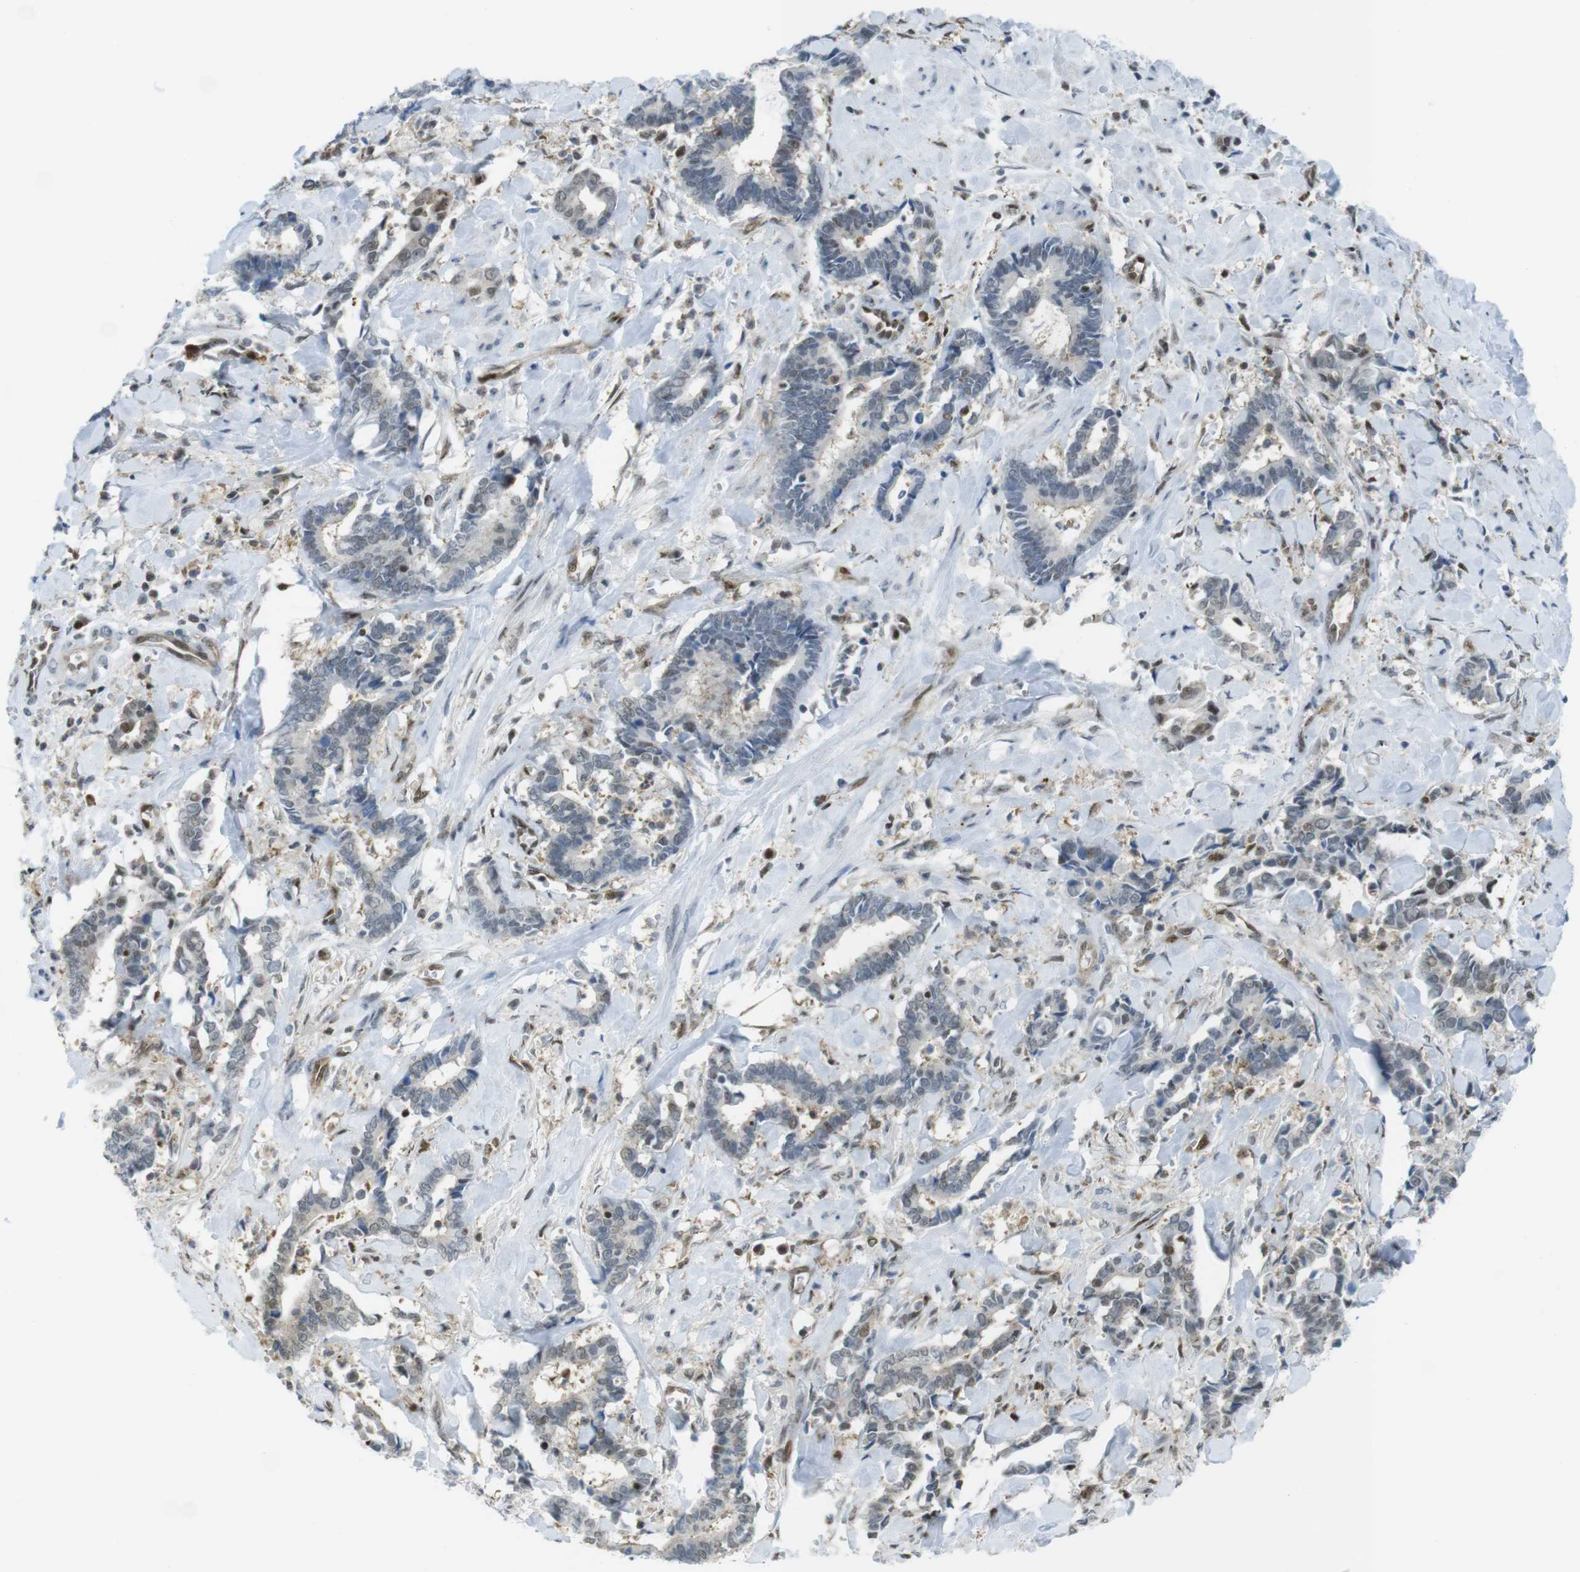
{"staining": {"intensity": "weak", "quantity": "<25%", "location": "nuclear"}, "tissue": "cervical cancer", "cell_type": "Tumor cells", "image_type": "cancer", "snomed": [{"axis": "morphology", "description": "Adenocarcinoma, NOS"}, {"axis": "topography", "description": "Cervix"}], "caption": "Tumor cells are negative for brown protein staining in cervical cancer (adenocarcinoma).", "gene": "UBB", "patient": {"sex": "female", "age": 44}}